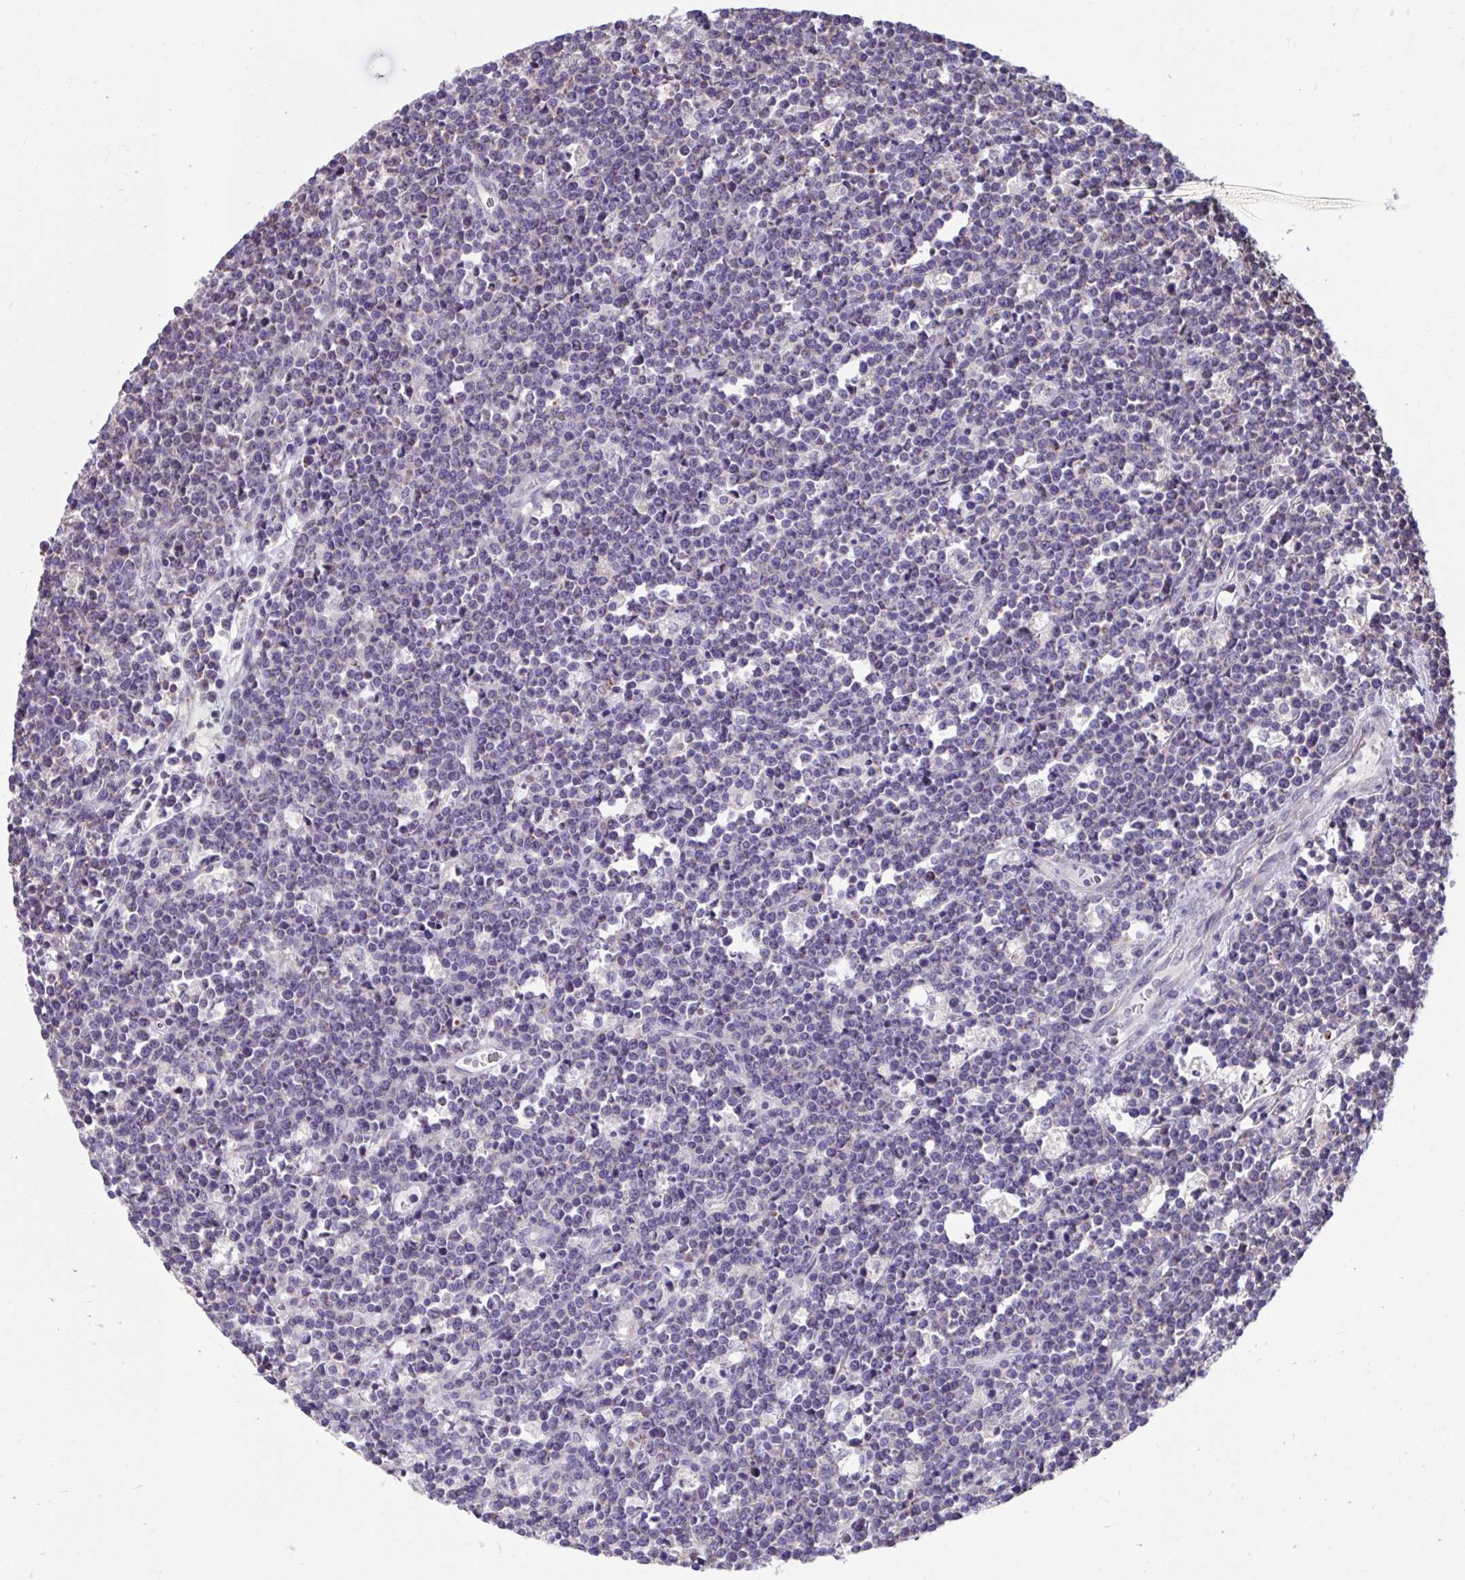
{"staining": {"intensity": "negative", "quantity": "none", "location": "none"}, "tissue": "lymphoma", "cell_type": "Tumor cells", "image_type": "cancer", "snomed": [{"axis": "morphology", "description": "Malignant lymphoma, non-Hodgkin's type, High grade"}, {"axis": "topography", "description": "Ovary"}], "caption": "Immunohistochemistry histopathology image of lymphoma stained for a protein (brown), which exhibits no staining in tumor cells.", "gene": "LINGO4", "patient": {"sex": "female", "age": 56}}